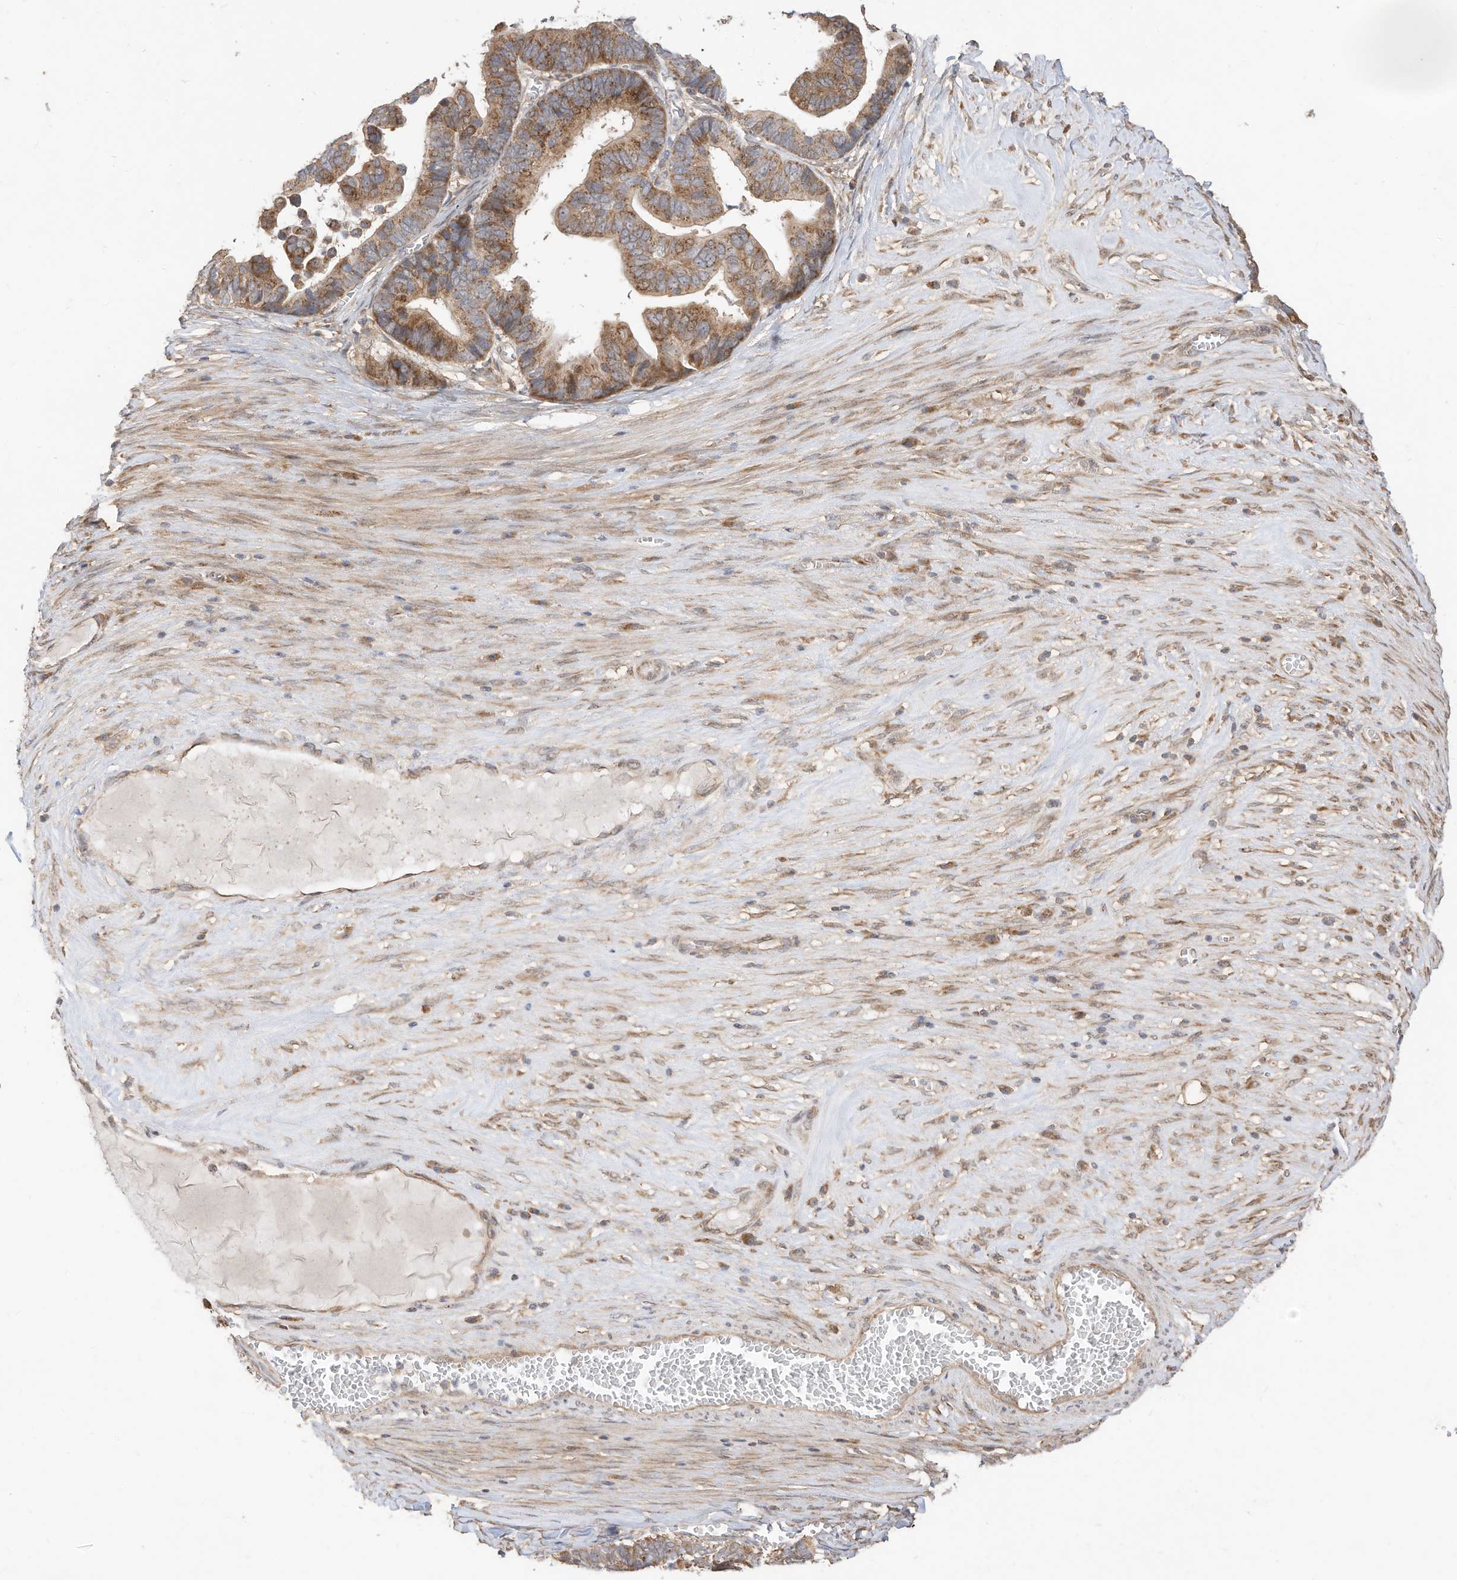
{"staining": {"intensity": "moderate", "quantity": ">75%", "location": "cytoplasmic/membranous"}, "tissue": "ovarian cancer", "cell_type": "Tumor cells", "image_type": "cancer", "snomed": [{"axis": "morphology", "description": "Cystadenocarcinoma, serous, NOS"}, {"axis": "topography", "description": "Ovary"}], "caption": "Immunohistochemical staining of serous cystadenocarcinoma (ovarian) displays medium levels of moderate cytoplasmic/membranous protein expression in approximately >75% of tumor cells.", "gene": "CAGE1", "patient": {"sex": "female", "age": 56}}